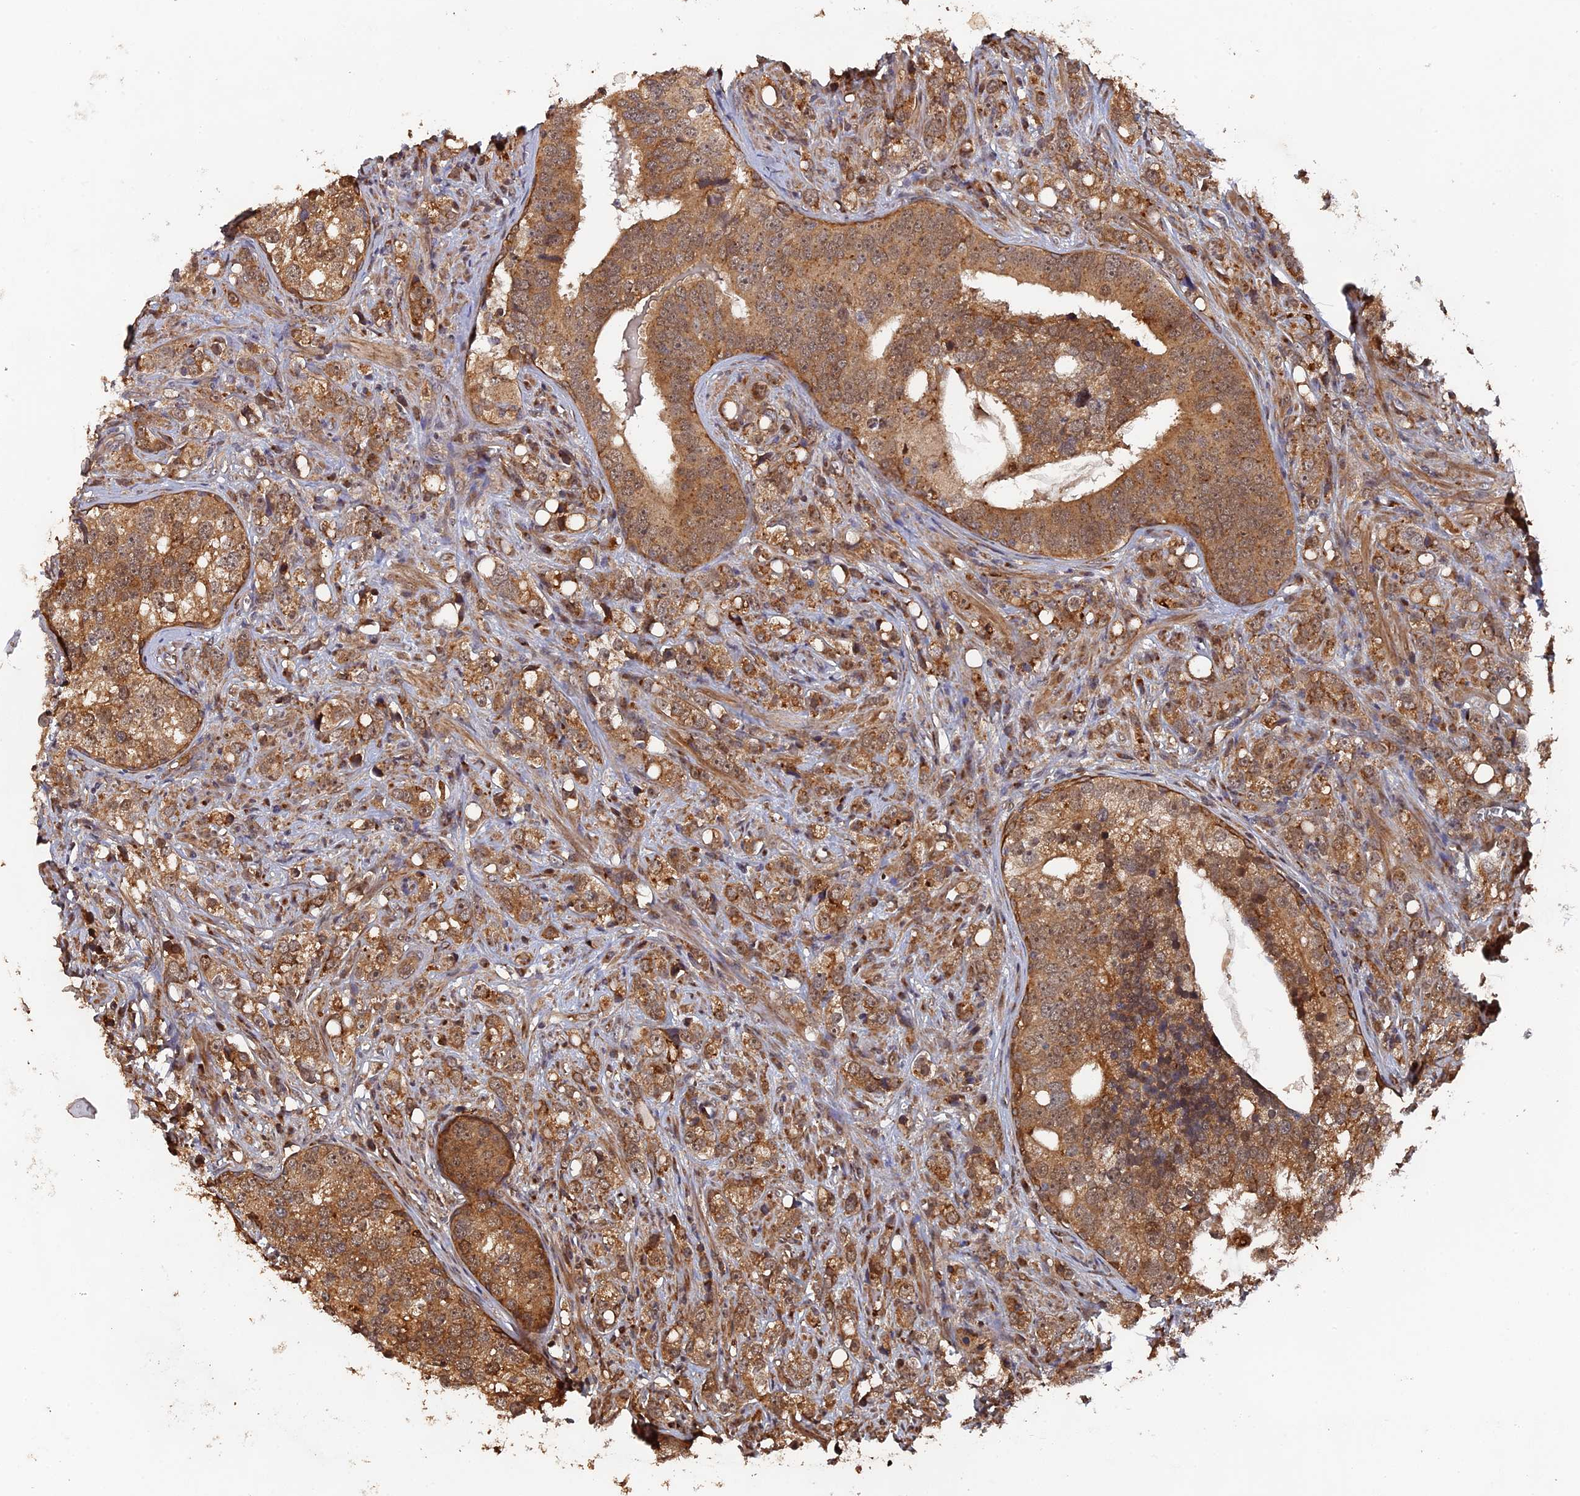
{"staining": {"intensity": "moderate", "quantity": ">75%", "location": "cytoplasmic/membranous,nuclear"}, "tissue": "prostate cancer", "cell_type": "Tumor cells", "image_type": "cancer", "snomed": [{"axis": "morphology", "description": "Adenocarcinoma, High grade"}, {"axis": "topography", "description": "Prostate"}], "caption": "Immunohistochemical staining of human prostate high-grade adenocarcinoma demonstrates medium levels of moderate cytoplasmic/membranous and nuclear protein staining in approximately >75% of tumor cells. Using DAB (3,3'-diaminobenzidine) (brown) and hematoxylin (blue) stains, captured at high magnification using brightfield microscopy.", "gene": "VPS37C", "patient": {"sex": "male", "age": 71}}